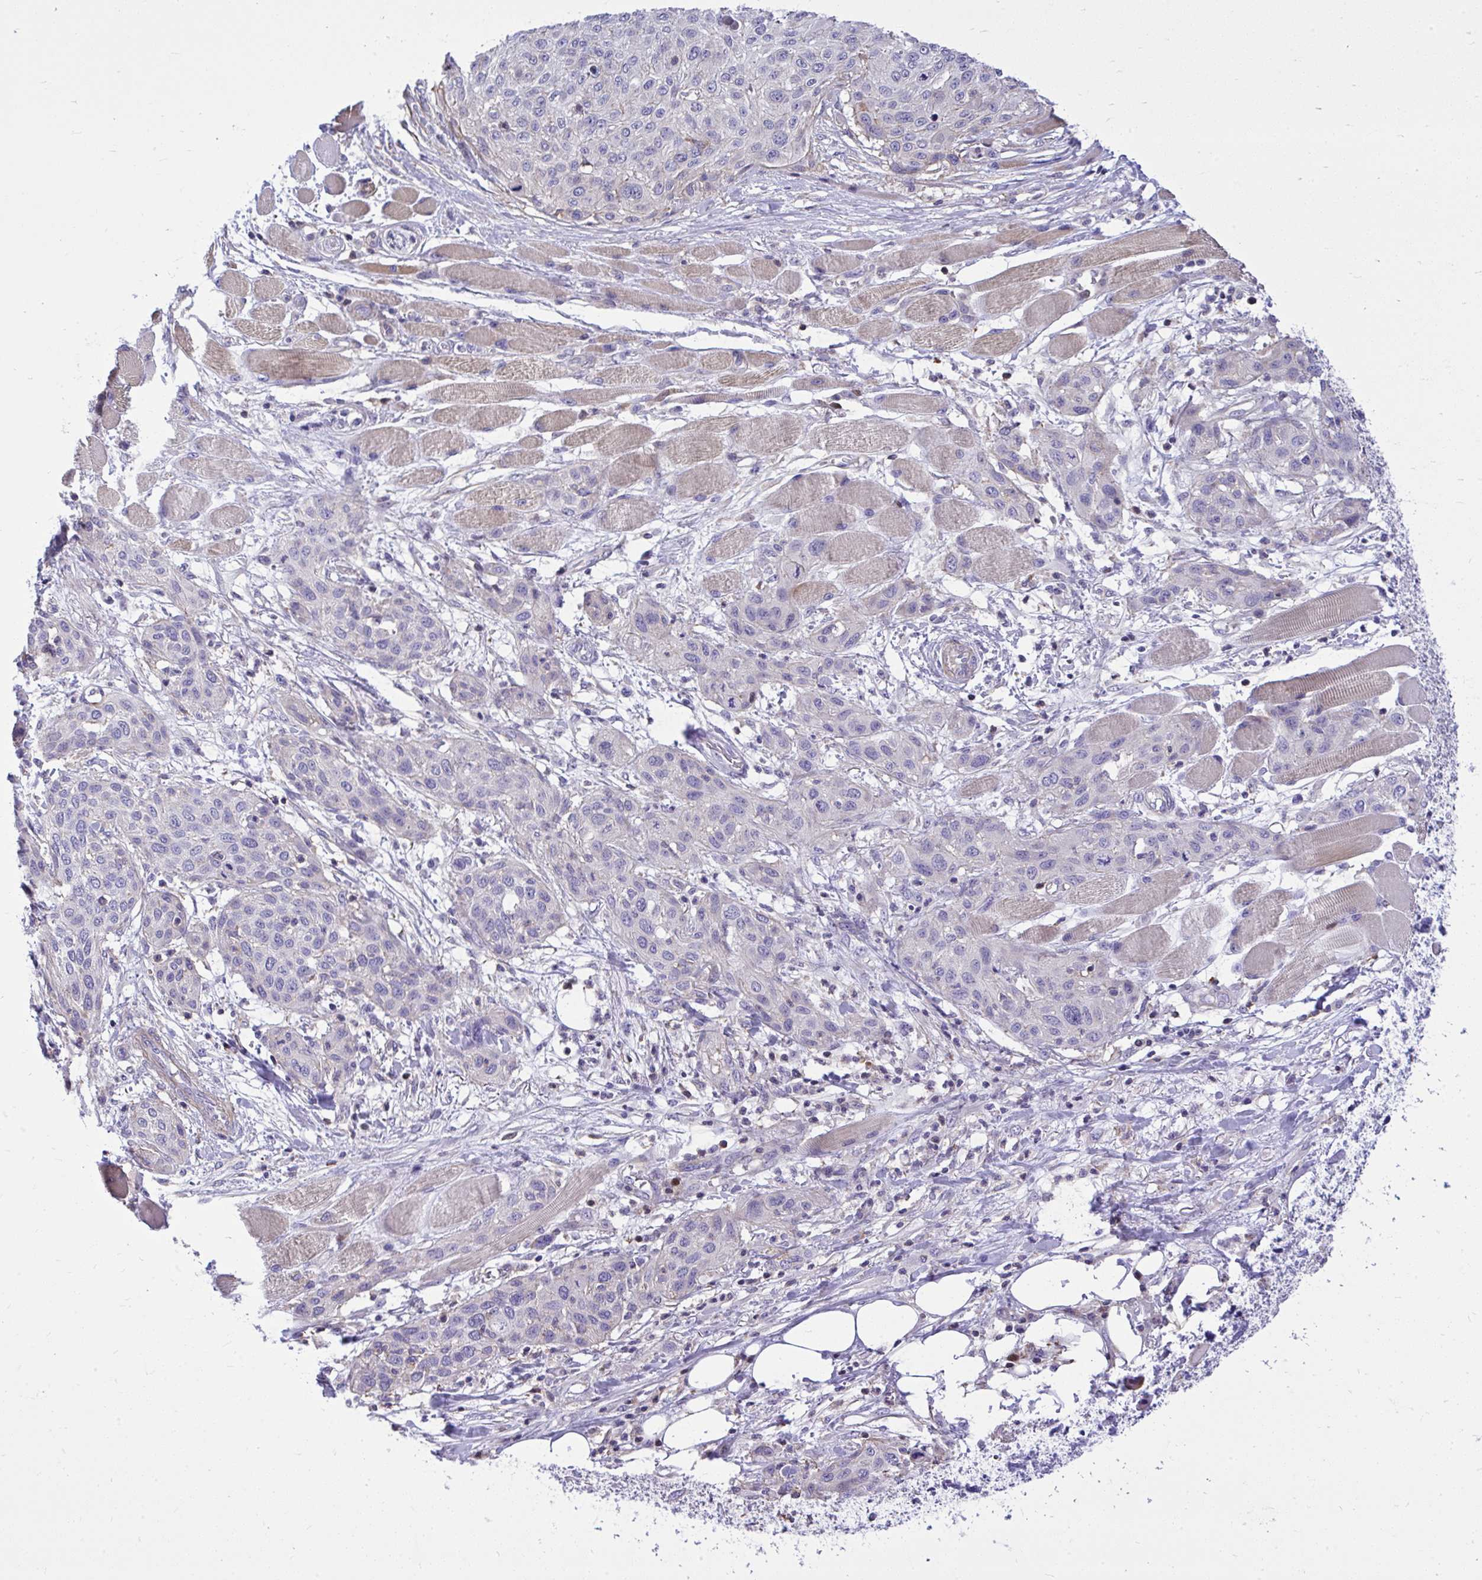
{"staining": {"intensity": "negative", "quantity": "none", "location": "none"}, "tissue": "skin cancer", "cell_type": "Tumor cells", "image_type": "cancer", "snomed": [{"axis": "morphology", "description": "Squamous cell carcinoma, NOS"}, {"axis": "topography", "description": "Skin"}], "caption": "Skin cancer (squamous cell carcinoma) was stained to show a protein in brown. There is no significant positivity in tumor cells.", "gene": "GRK4", "patient": {"sex": "female", "age": 87}}